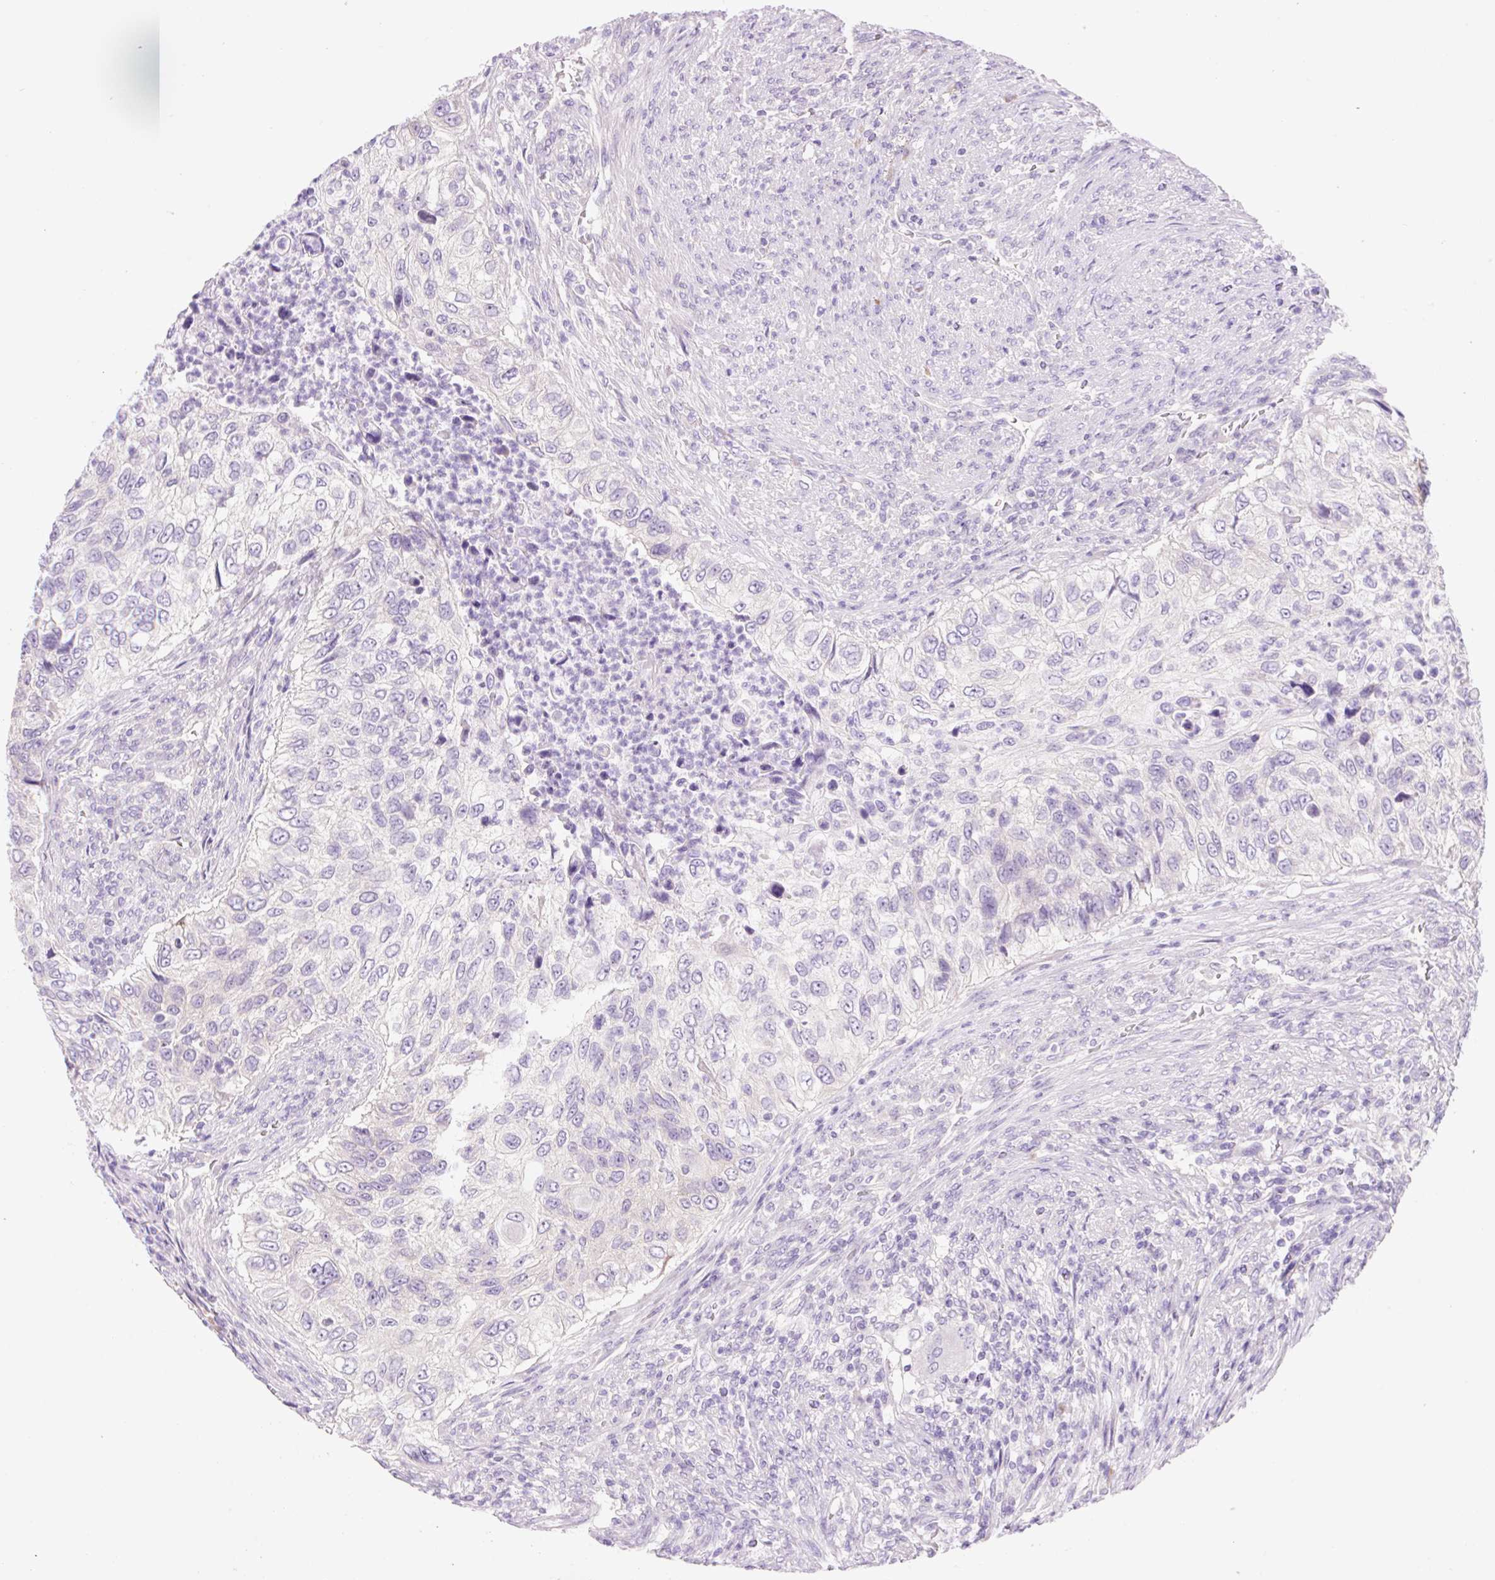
{"staining": {"intensity": "negative", "quantity": "none", "location": "none"}, "tissue": "urothelial cancer", "cell_type": "Tumor cells", "image_type": "cancer", "snomed": [{"axis": "morphology", "description": "Urothelial carcinoma, High grade"}, {"axis": "topography", "description": "Urinary bladder"}], "caption": "This is a histopathology image of immunohistochemistry staining of urothelial cancer, which shows no staining in tumor cells.", "gene": "CELF6", "patient": {"sex": "female", "age": 60}}